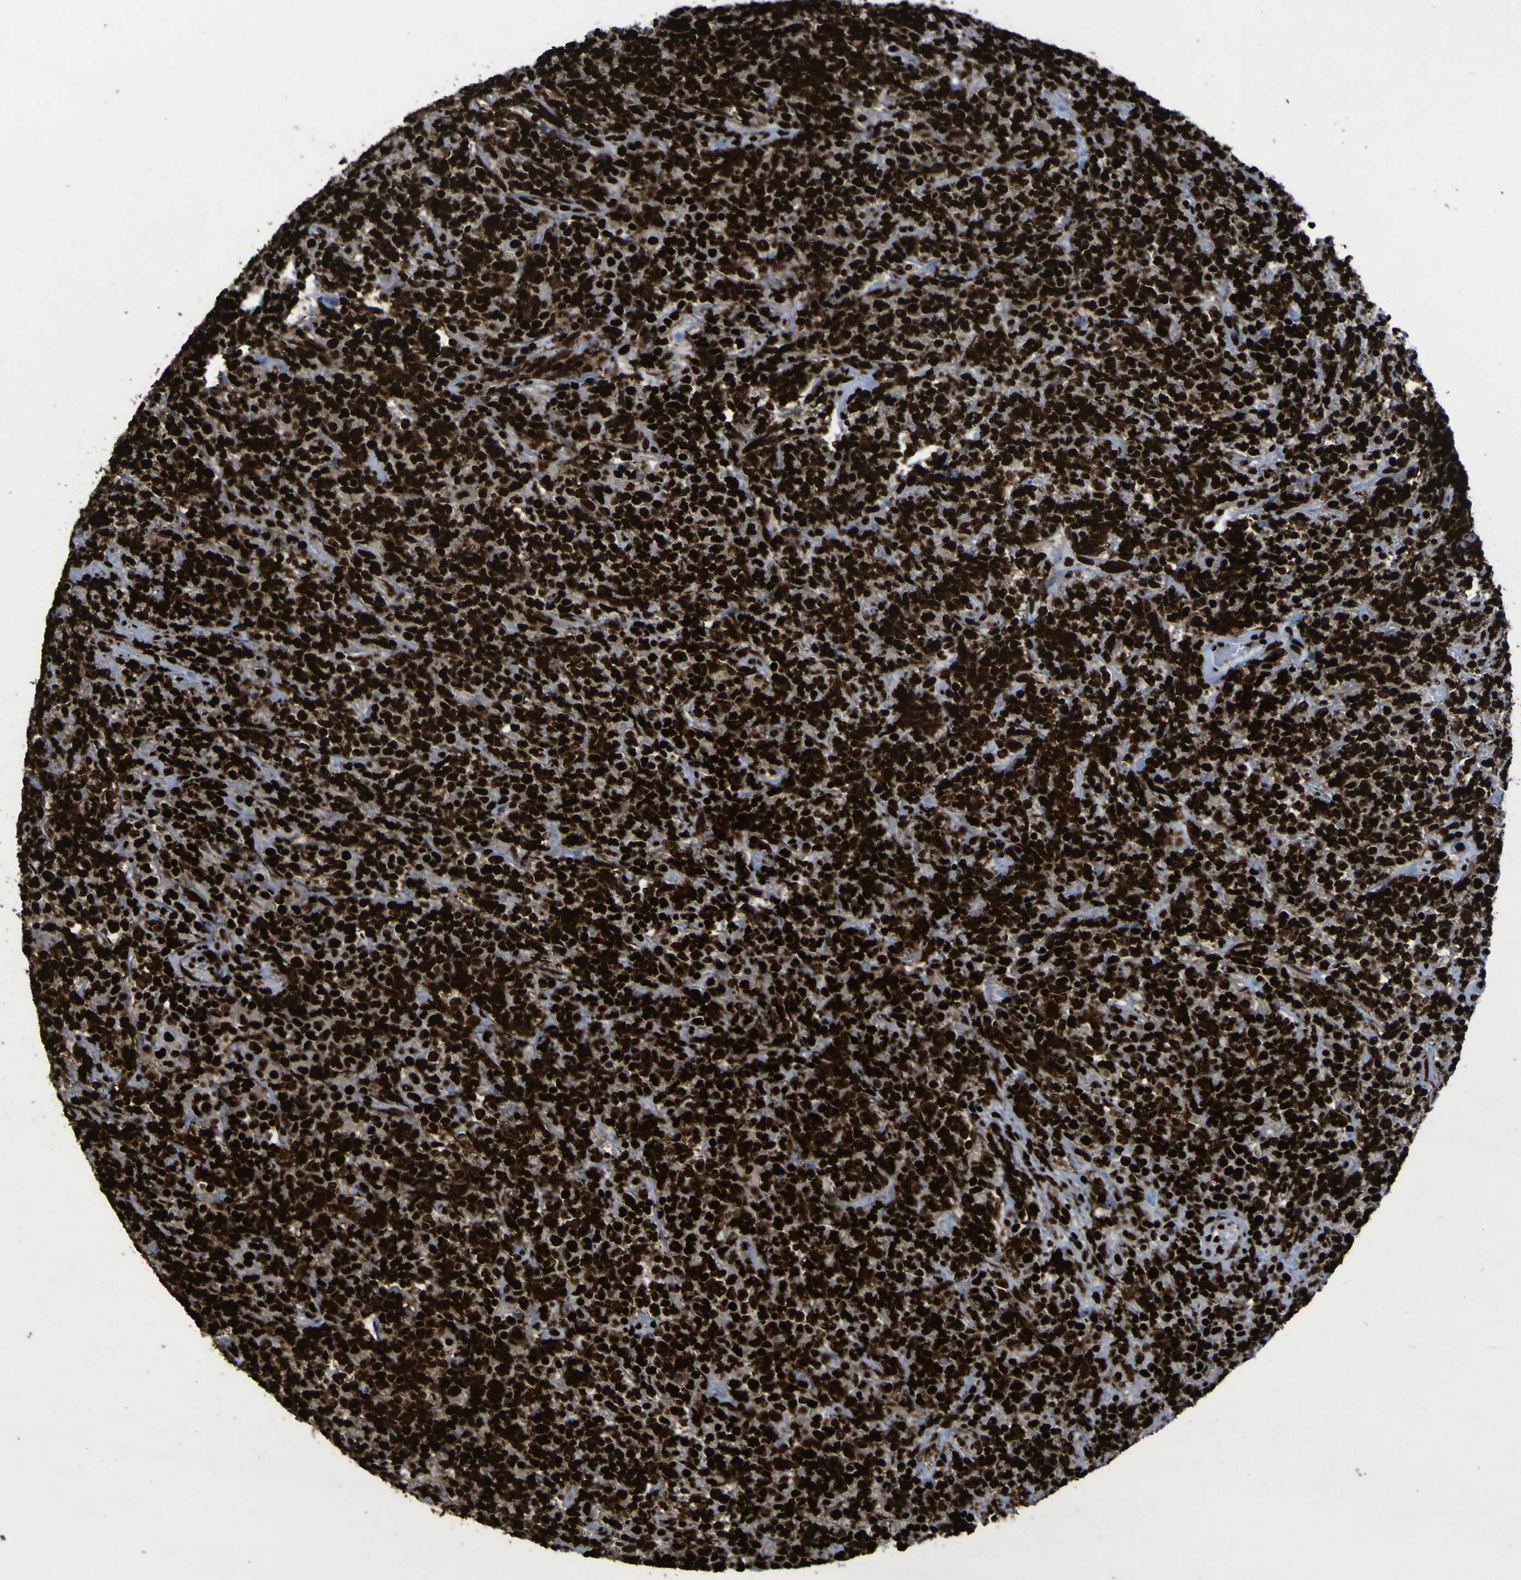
{"staining": {"intensity": "strong", "quantity": ">75%", "location": "nuclear"}, "tissue": "lymphoma", "cell_type": "Tumor cells", "image_type": "cancer", "snomed": [{"axis": "morphology", "description": "Malignant lymphoma, non-Hodgkin's type, High grade"}, {"axis": "topography", "description": "Soft tissue"}], "caption": "Protein staining of lymphoma tissue shows strong nuclear positivity in about >75% of tumor cells.", "gene": "NPM1", "patient": {"sex": "male", "age": 18}}